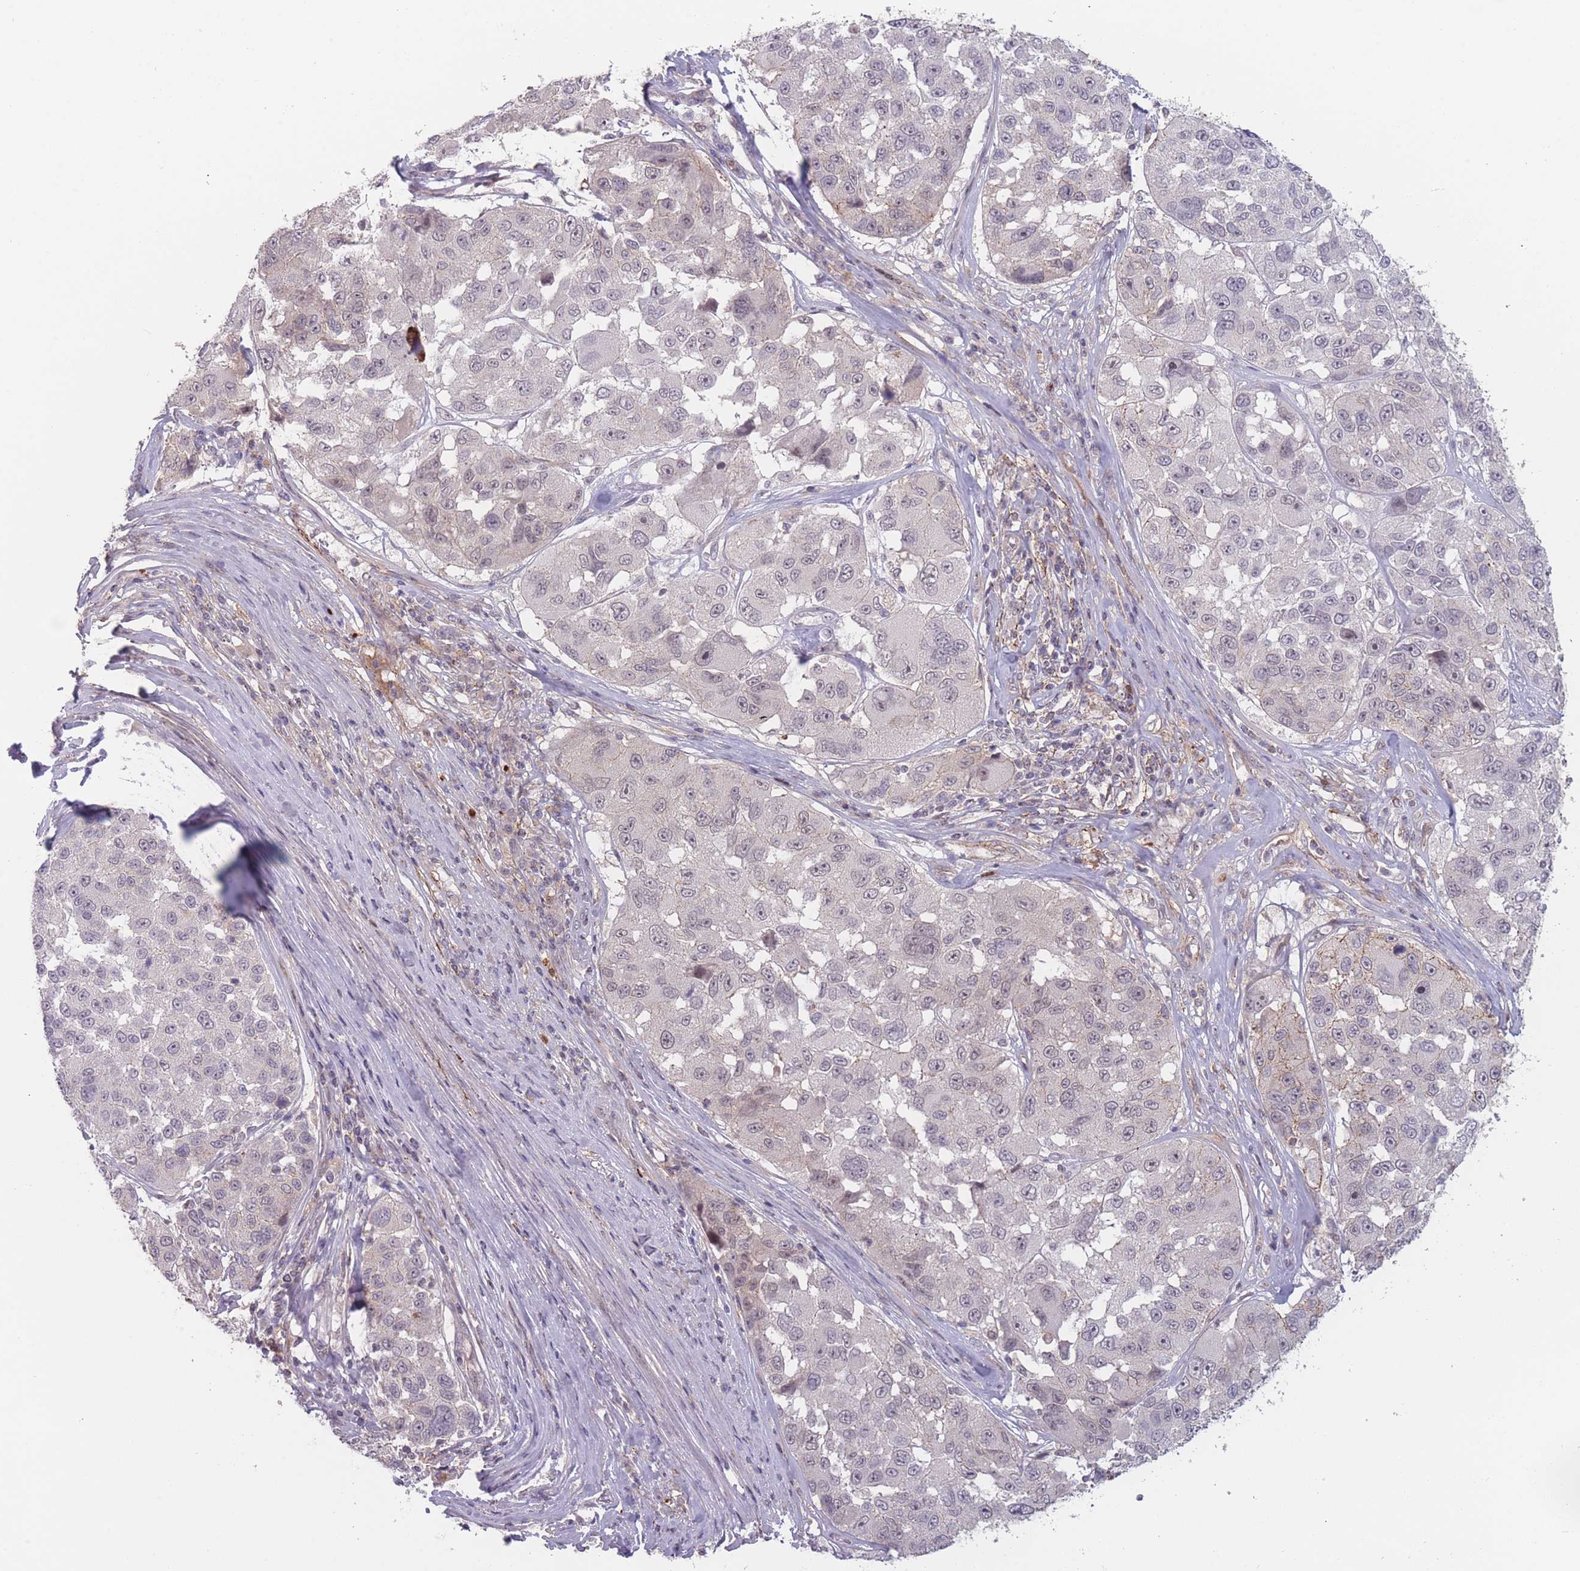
{"staining": {"intensity": "negative", "quantity": "none", "location": "none"}, "tissue": "melanoma", "cell_type": "Tumor cells", "image_type": "cancer", "snomed": [{"axis": "morphology", "description": "Malignant melanoma, NOS"}, {"axis": "topography", "description": "Skin"}], "caption": "The histopathology image displays no staining of tumor cells in melanoma. Brightfield microscopy of immunohistochemistry stained with DAB (3,3'-diaminobenzidine) (brown) and hematoxylin (blue), captured at high magnification.", "gene": "TMEM232", "patient": {"sex": "female", "age": 66}}